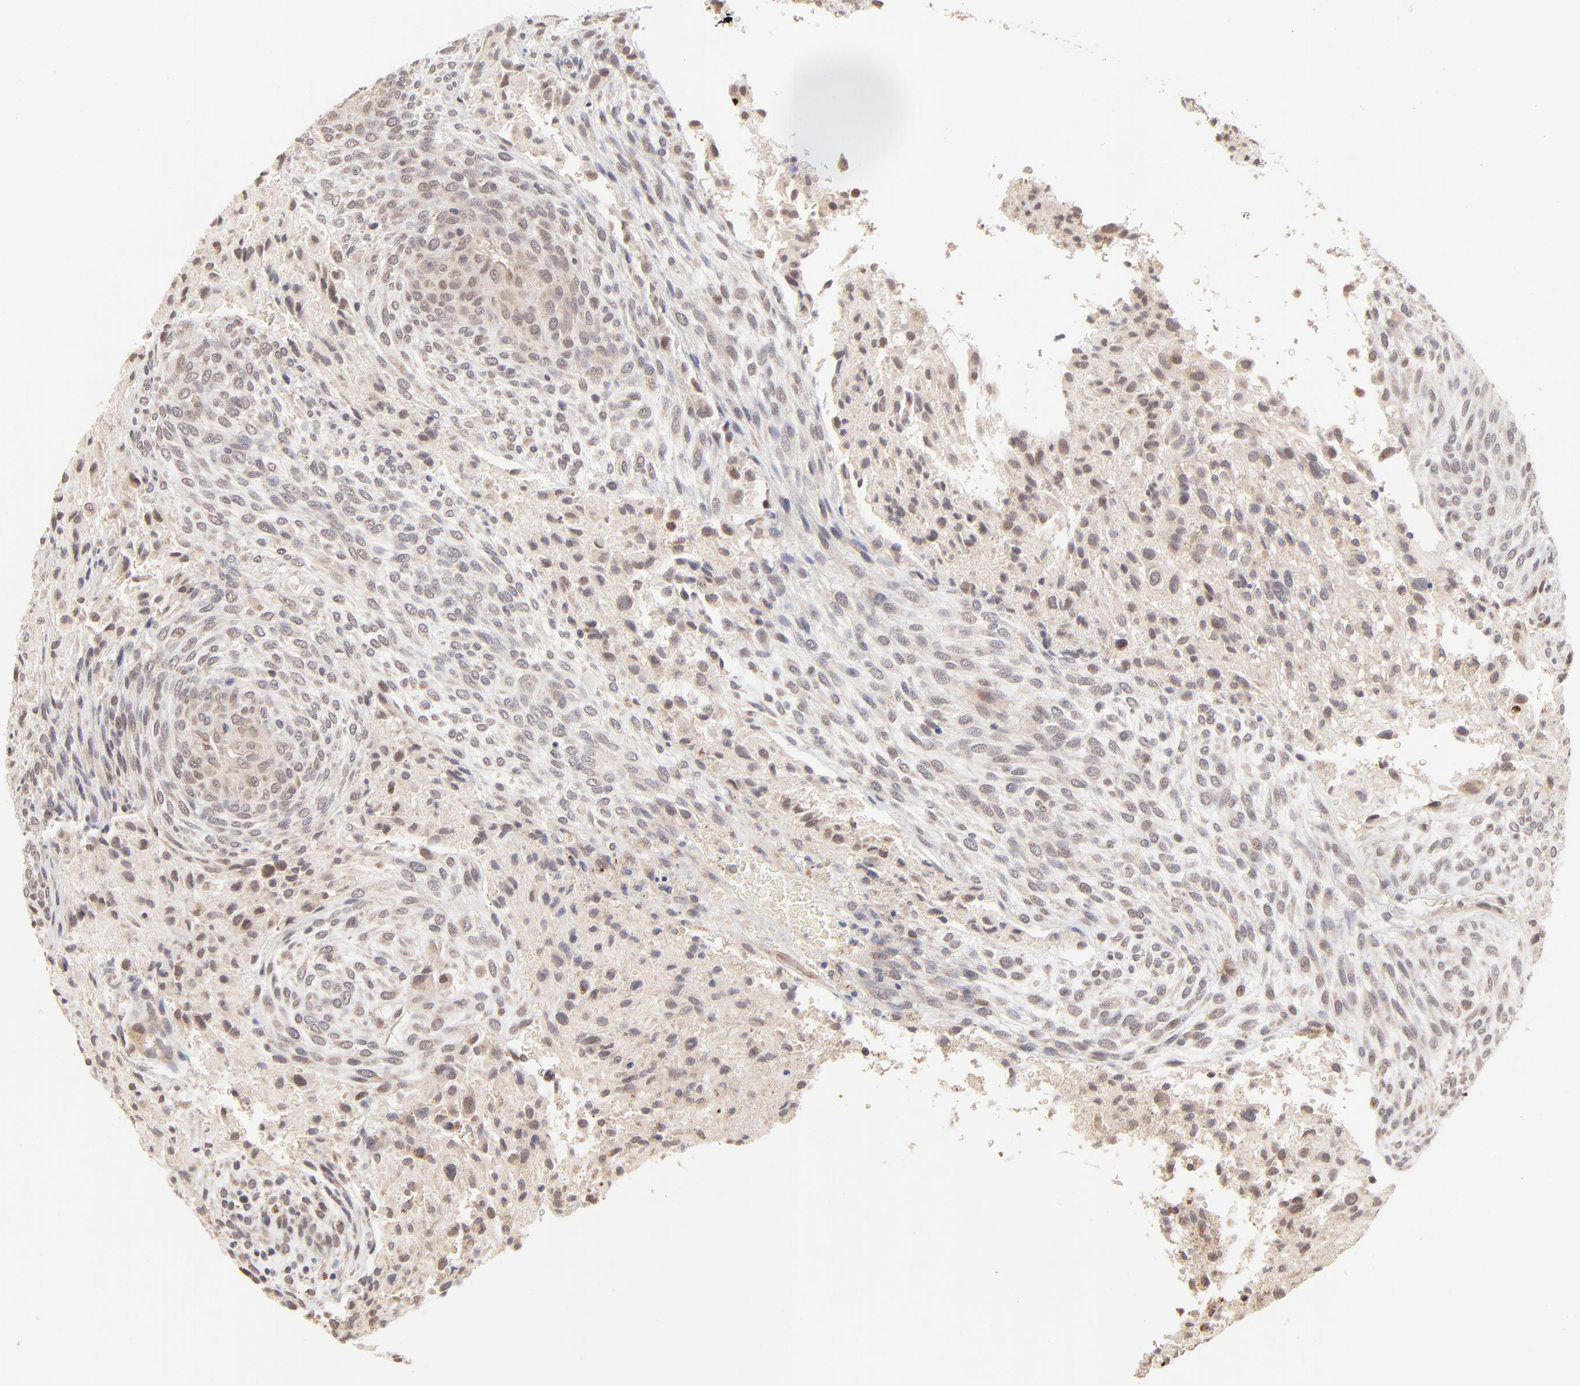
{"staining": {"intensity": "weak", "quantity": "25%-75%", "location": "nuclear"}, "tissue": "glioma", "cell_type": "Tumor cells", "image_type": "cancer", "snomed": [{"axis": "morphology", "description": "Glioma, malignant, High grade"}, {"axis": "topography", "description": "Cerebral cortex"}], "caption": "Weak nuclear protein positivity is appreciated in approximately 25%-75% of tumor cells in malignant glioma (high-grade).", "gene": "MSL2", "patient": {"sex": "female", "age": 55}}